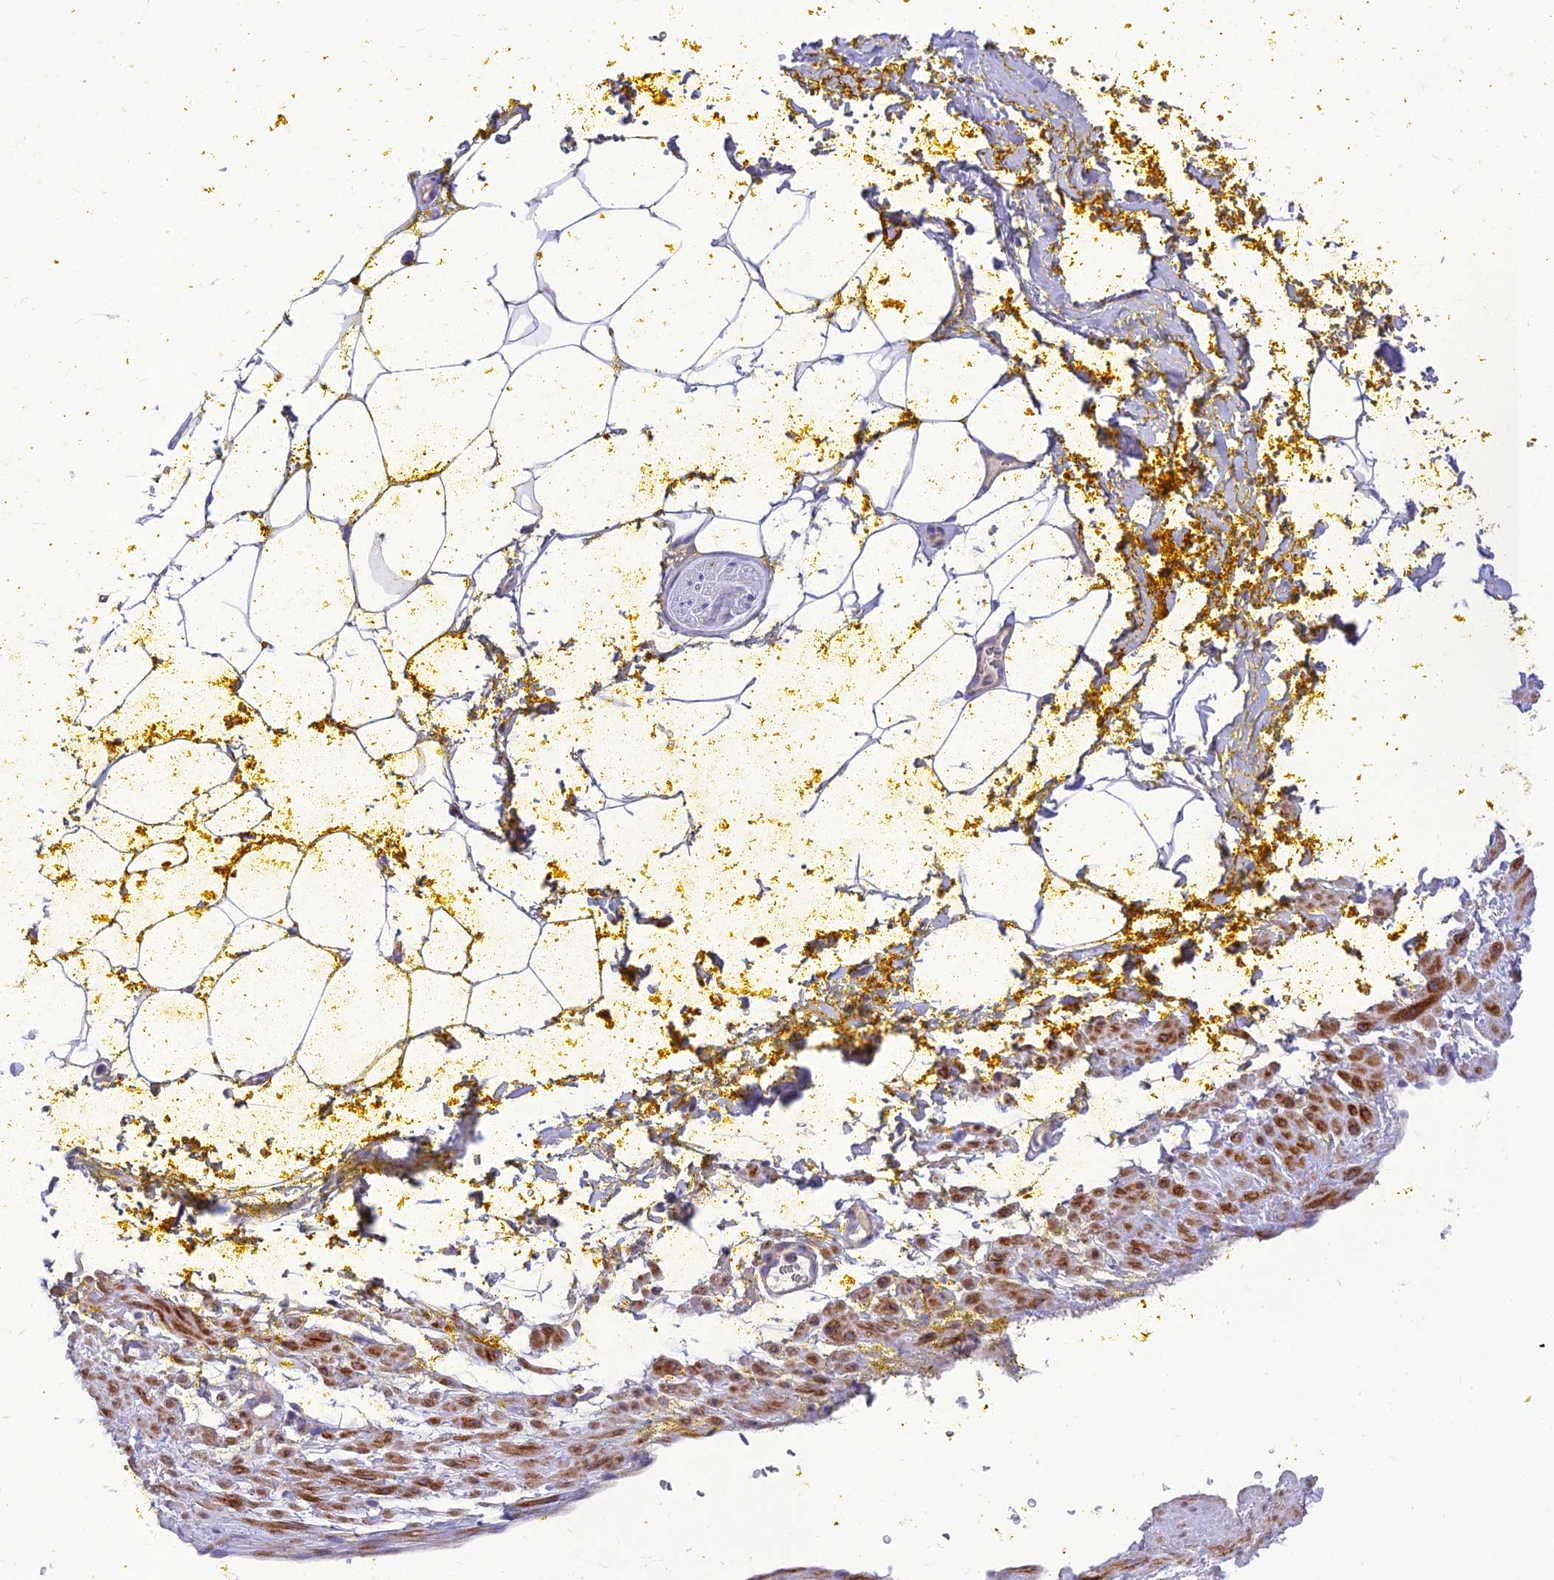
{"staining": {"intensity": "negative", "quantity": "none", "location": "none"}, "tissue": "adipose tissue", "cell_type": "Adipocytes", "image_type": "normal", "snomed": [{"axis": "morphology", "description": "Normal tissue, NOS"}, {"axis": "morphology", "description": "Adenocarcinoma, Low grade"}, {"axis": "topography", "description": "Prostate"}, {"axis": "topography", "description": "Peripheral nerve tissue"}], "caption": "Immunohistochemical staining of benign human adipose tissue exhibits no significant expression in adipocytes.", "gene": "TEKT3", "patient": {"sex": "male", "age": 63}}